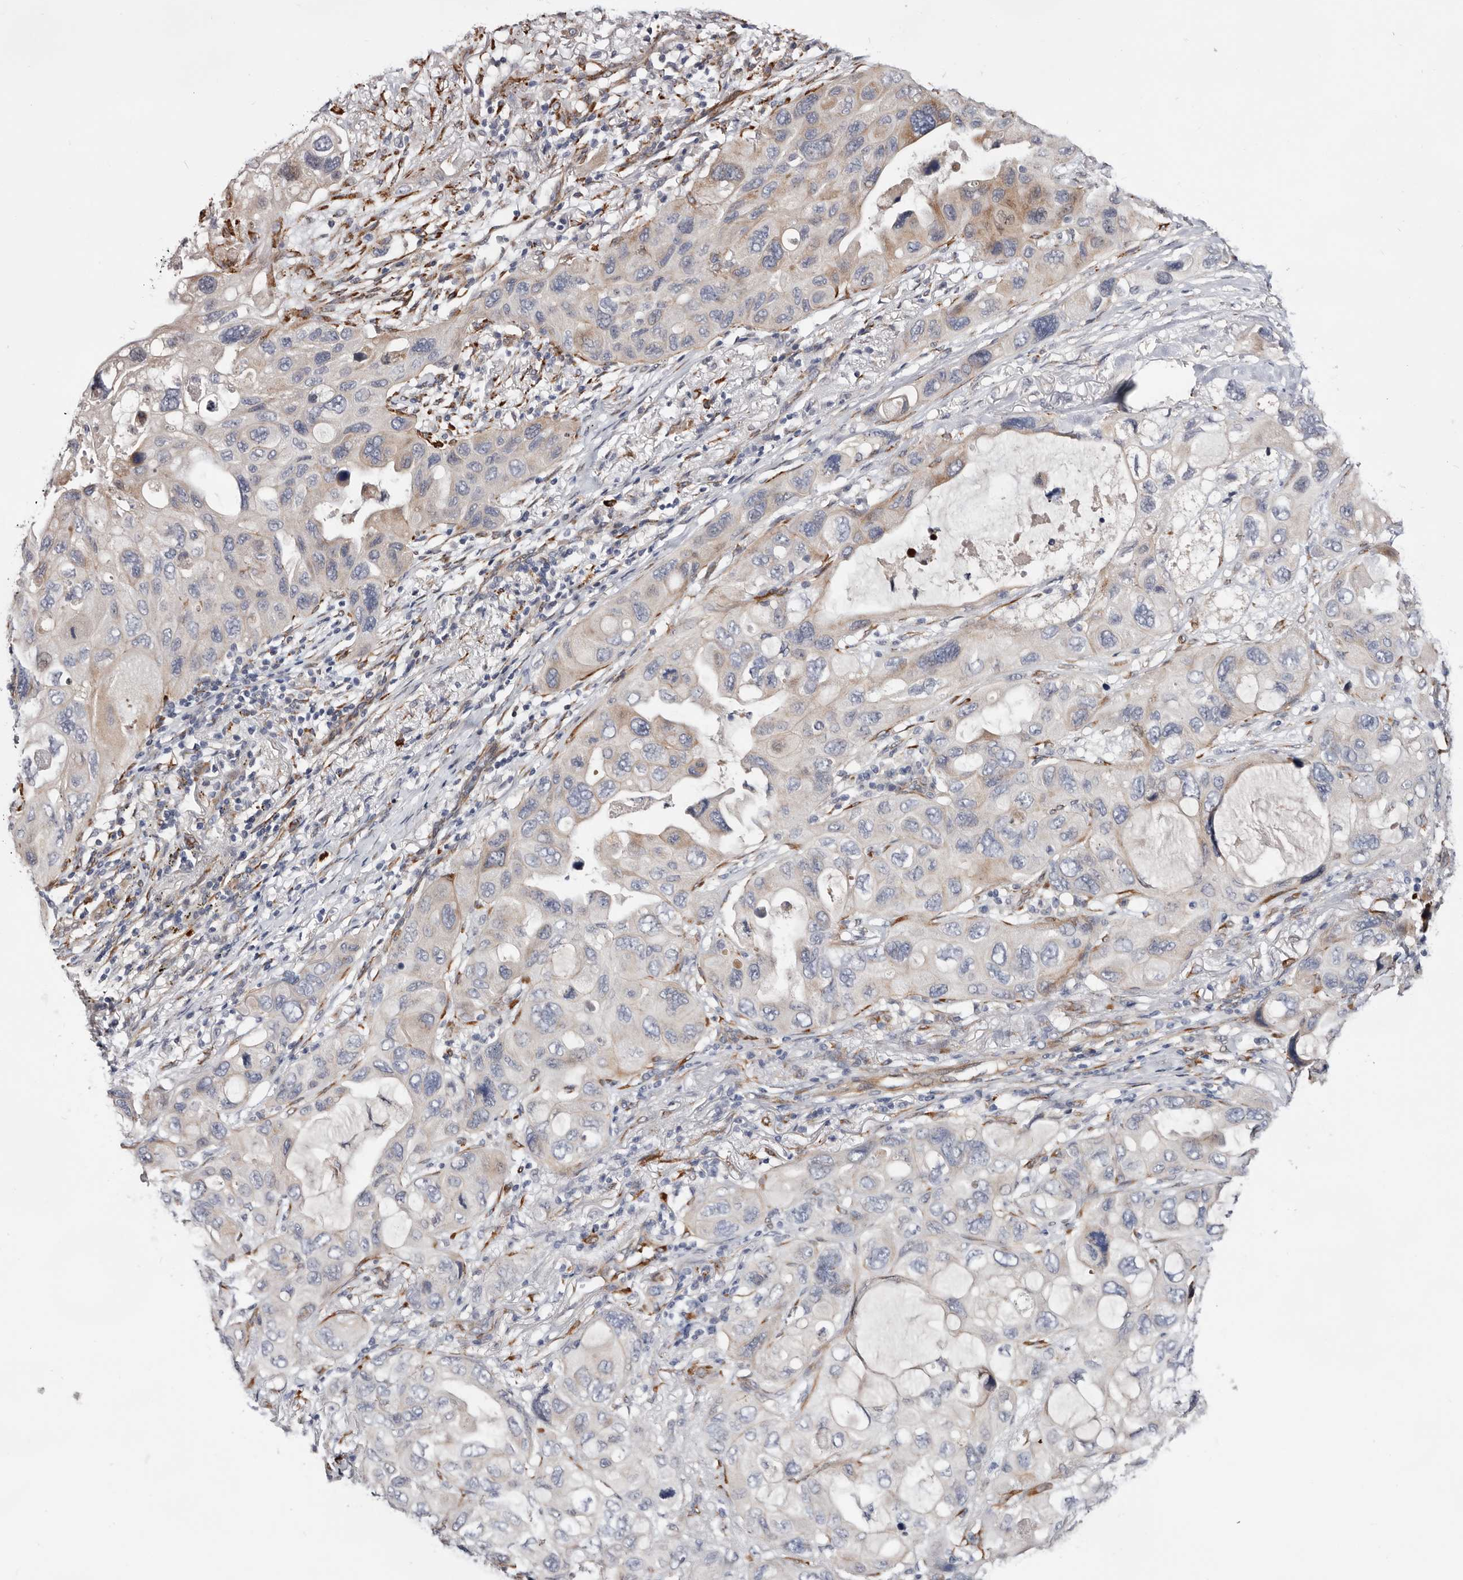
{"staining": {"intensity": "weak", "quantity": "<25%", "location": "cytoplasmic/membranous"}, "tissue": "lung cancer", "cell_type": "Tumor cells", "image_type": "cancer", "snomed": [{"axis": "morphology", "description": "Squamous cell carcinoma, NOS"}, {"axis": "topography", "description": "Lung"}], "caption": "Tumor cells are negative for protein expression in human lung squamous cell carcinoma. The staining was performed using DAB (3,3'-diaminobenzidine) to visualize the protein expression in brown, while the nuclei were stained in blue with hematoxylin (Magnification: 20x).", "gene": "USH1C", "patient": {"sex": "female", "age": 73}}